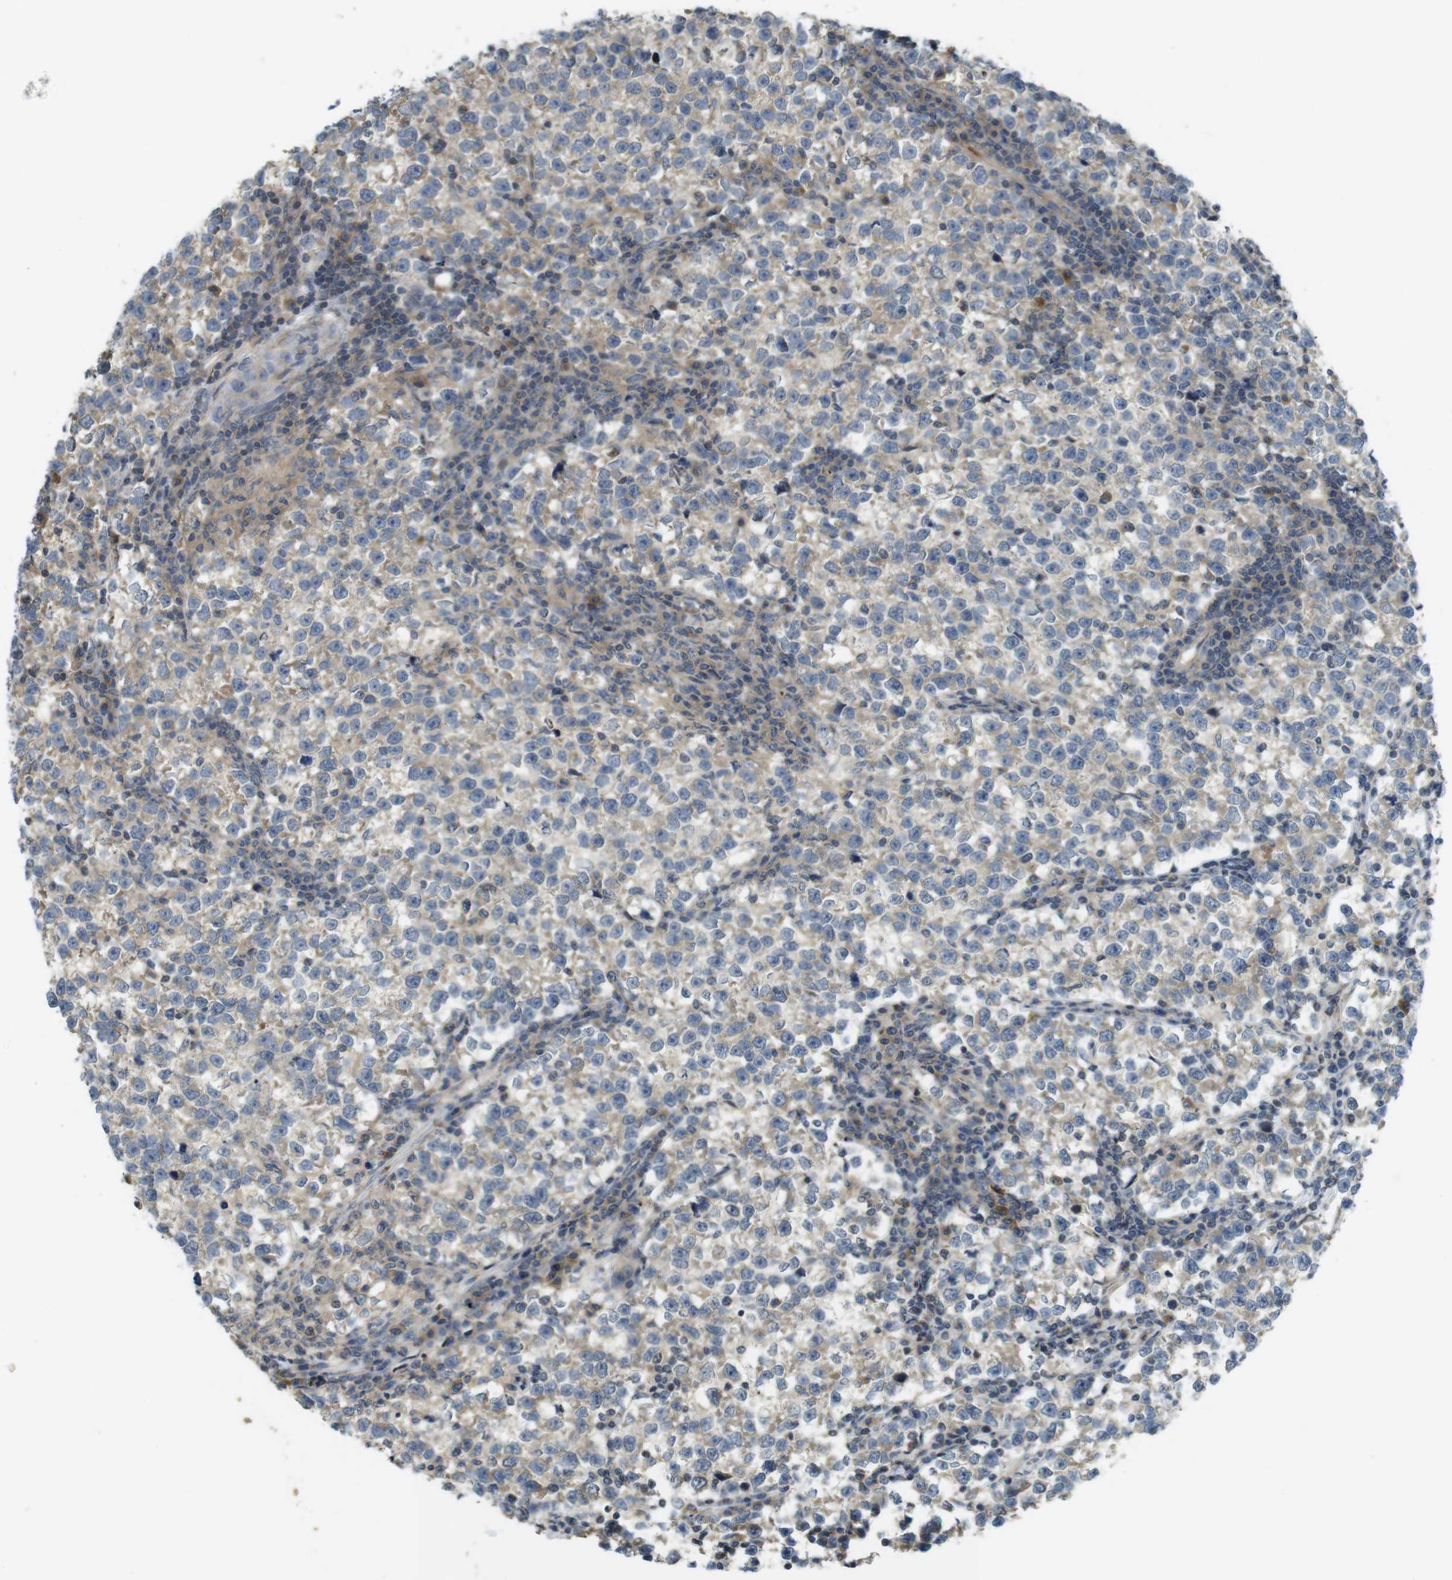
{"staining": {"intensity": "weak", "quantity": "<25%", "location": "cytoplasmic/membranous"}, "tissue": "testis cancer", "cell_type": "Tumor cells", "image_type": "cancer", "snomed": [{"axis": "morphology", "description": "Normal tissue, NOS"}, {"axis": "morphology", "description": "Seminoma, NOS"}, {"axis": "topography", "description": "Testis"}], "caption": "High power microscopy histopathology image of an immunohistochemistry (IHC) histopathology image of seminoma (testis), revealing no significant expression in tumor cells.", "gene": "CLTC", "patient": {"sex": "male", "age": 43}}